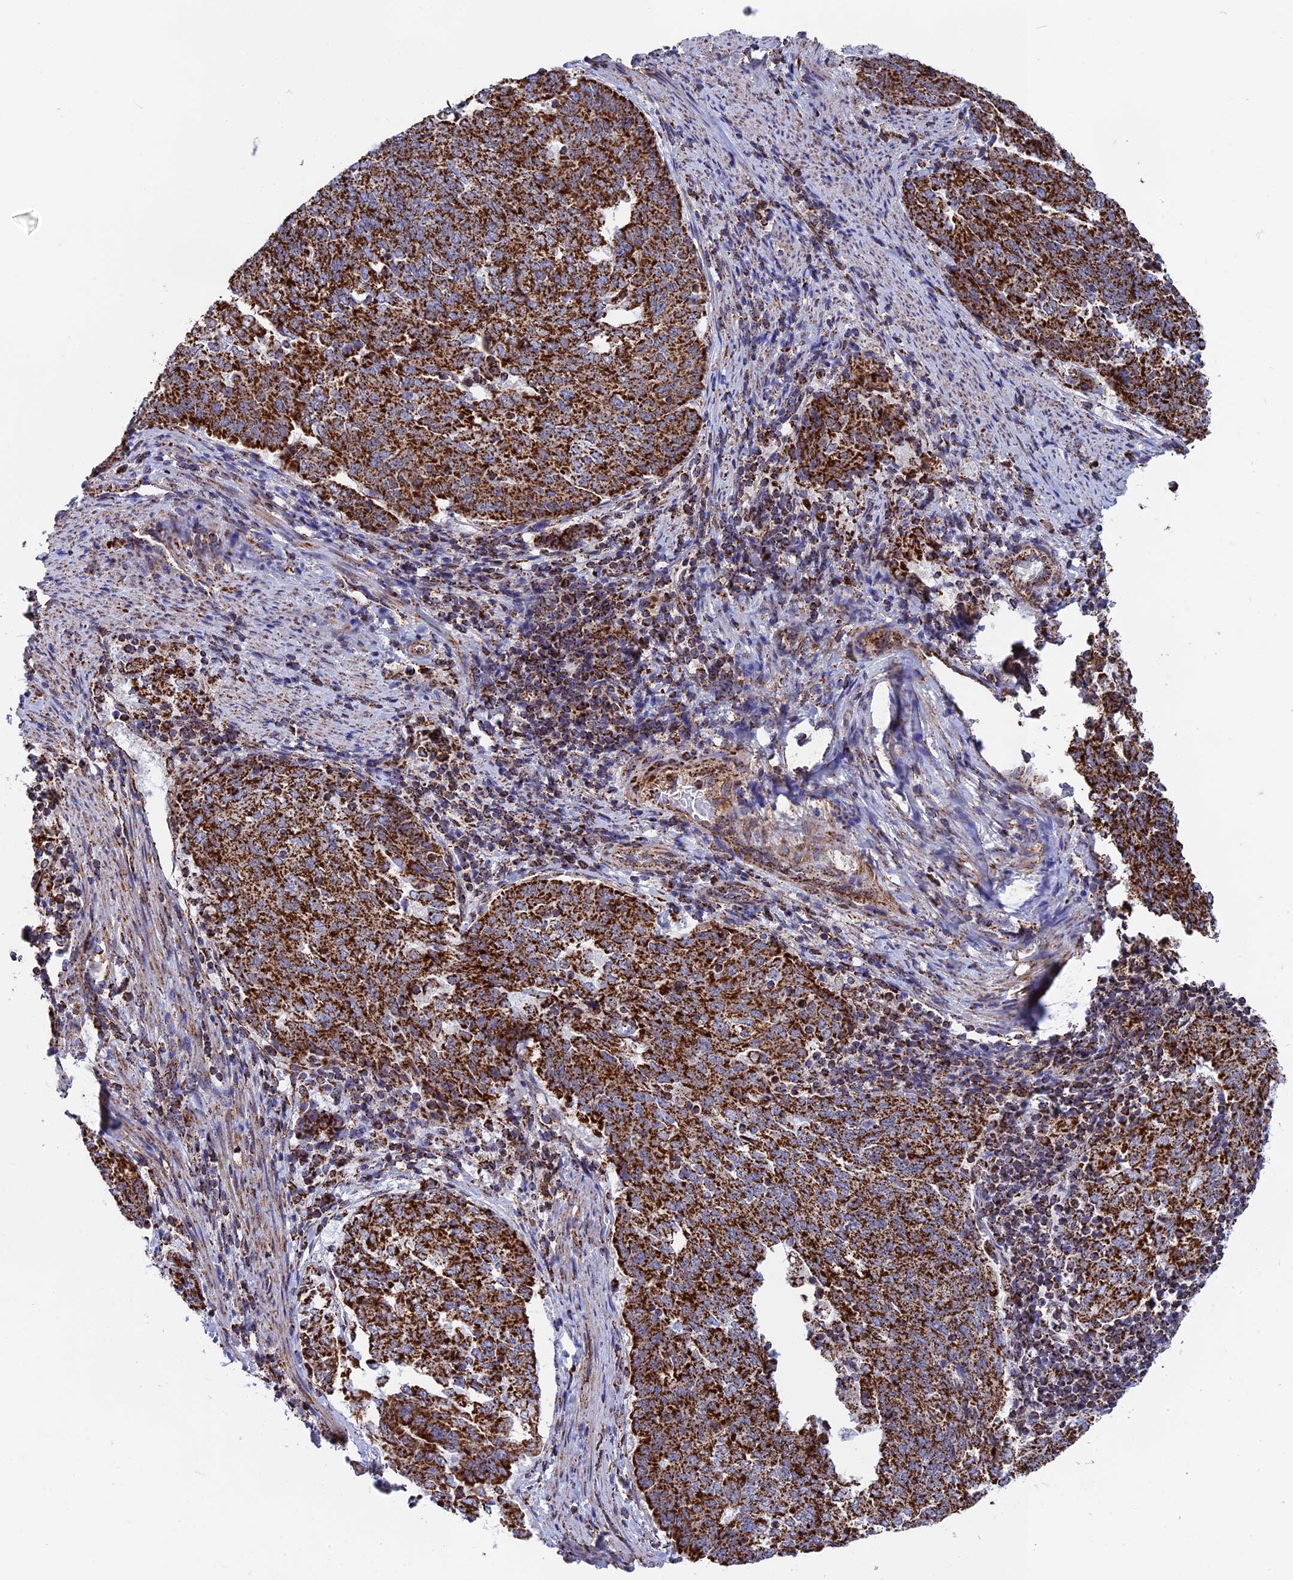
{"staining": {"intensity": "strong", "quantity": ">75%", "location": "cytoplasmic/membranous"}, "tissue": "endometrial cancer", "cell_type": "Tumor cells", "image_type": "cancer", "snomed": [{"axis": "morphology", "description": "Adenocarcinoma, NOS"}, {"axis": "topography", "description": "Endometrium"}], "caption": "IHC micrograph of endometrial cancer stained for a protein (brown), which exhibits high levels of strong cytoplasmic/membranous expression in about >75% of tumor cells.", "gene": "CDC16", "patient": {"sex": "female", "age": 80}}